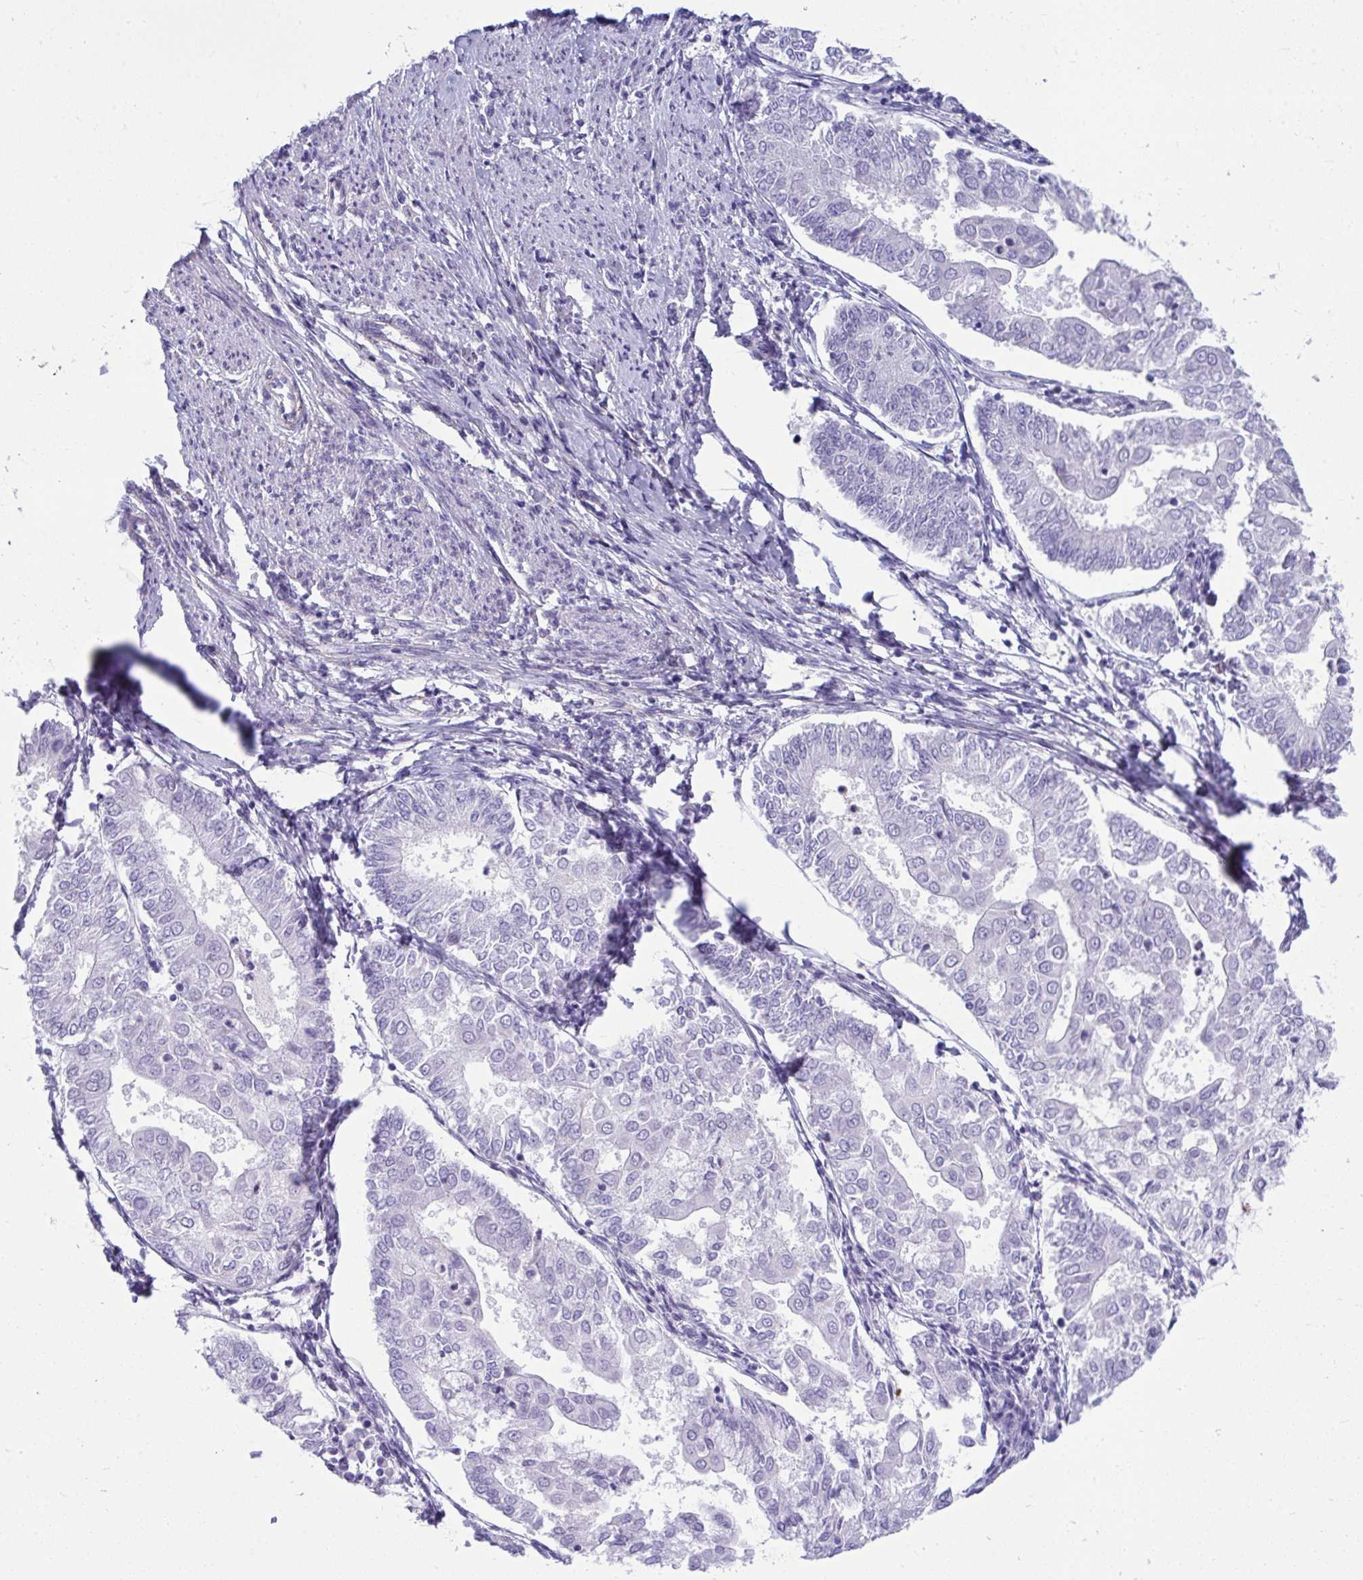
{"staining": {"intensity": "negative", "quantity": "none", "location": "none"}, "tissue": "endometrial cancer", "cell_type": "Tumor cells", "image_type": "cancer", "snomed": [{"axis": "morphology", "description": "Adenocarcinoma, NOS"}, {"axis": "topography", "description": "Endometrium"}], "caption": "The image demonstrates no significant staining in tumor cells of endometrial cancer.", "gene": "PIGZ", "patient": {"sex": "female", "age": 68}}